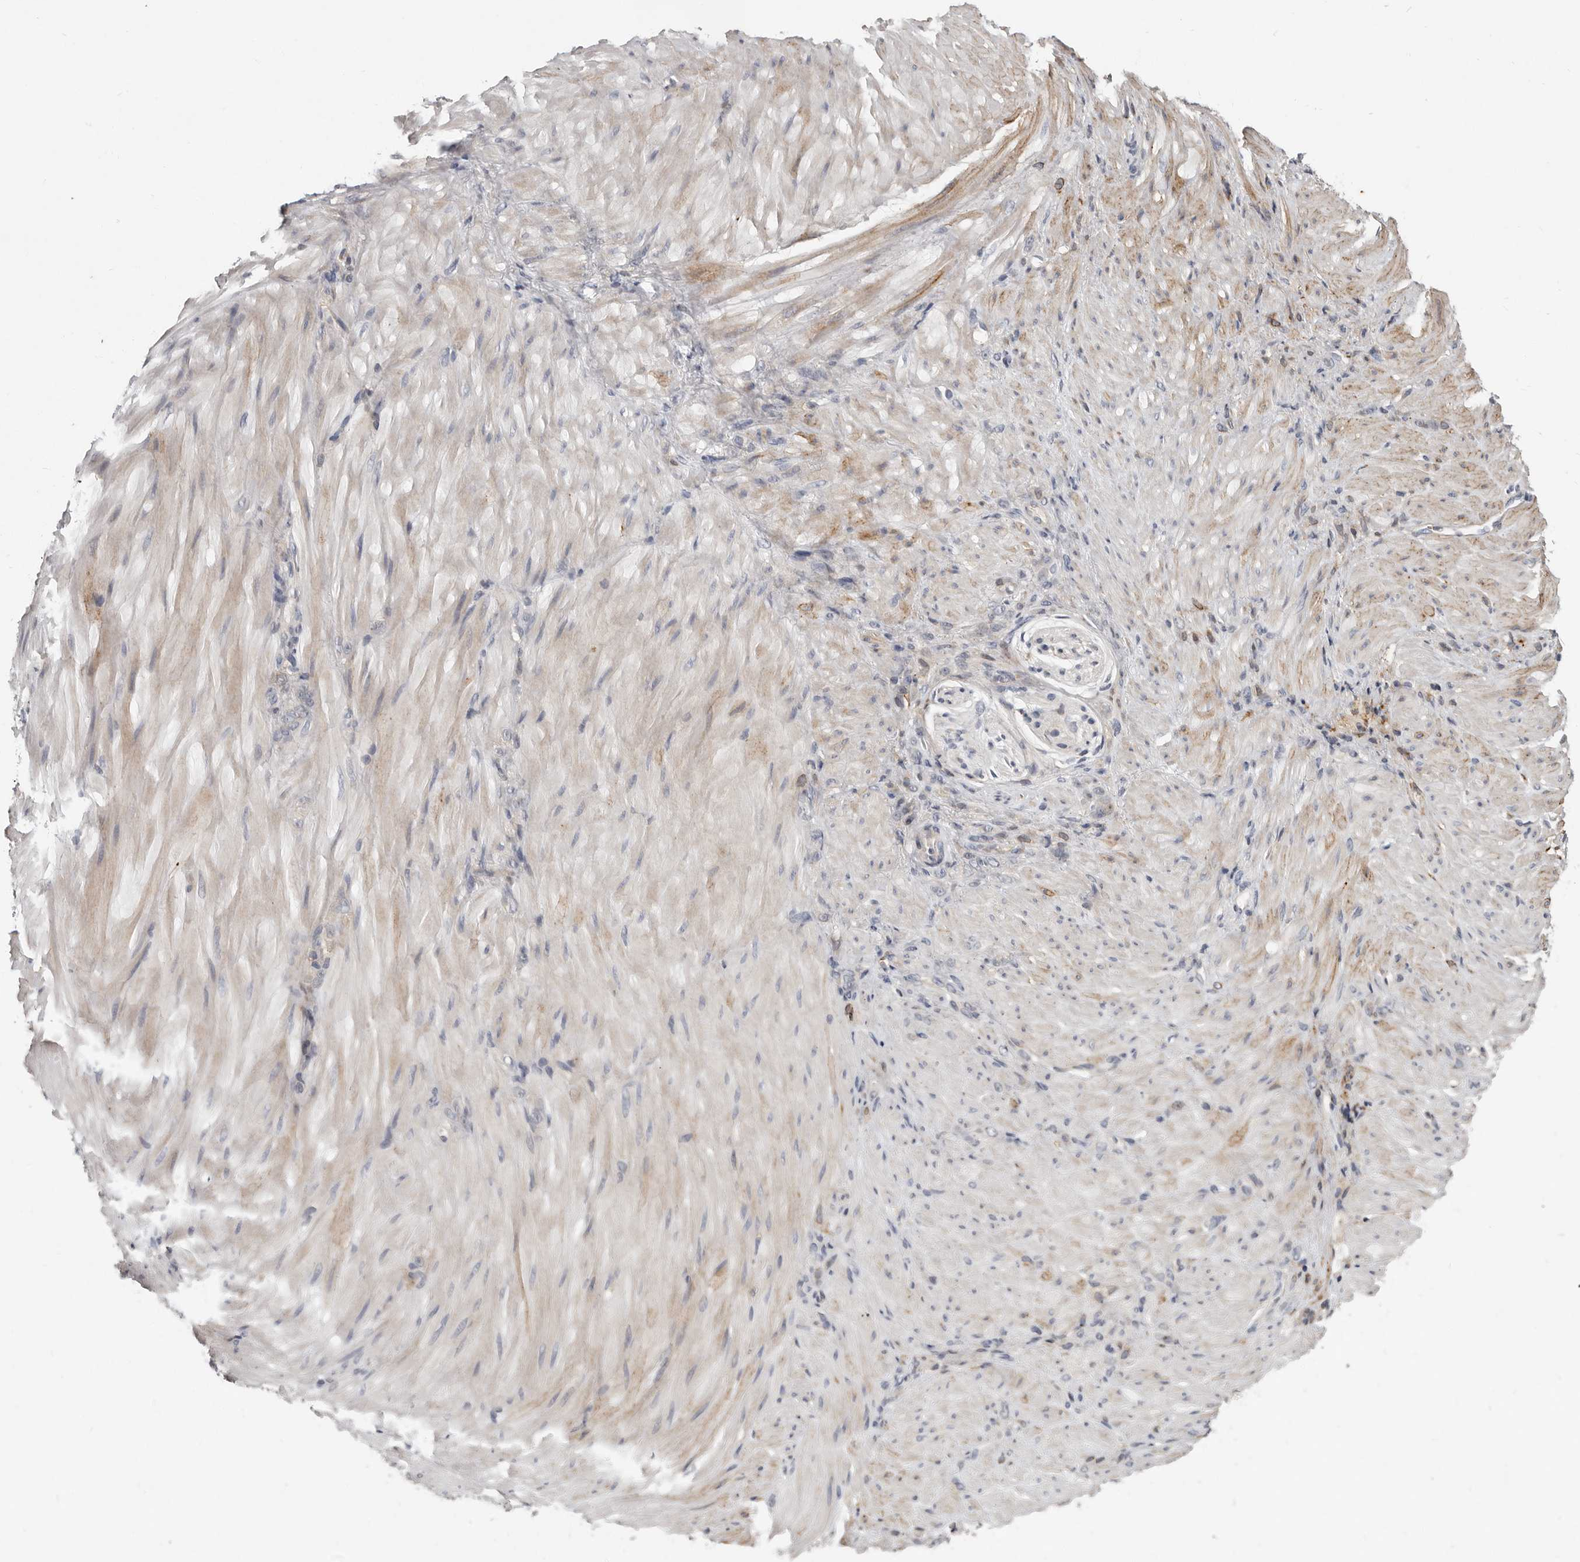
{"staining": {"intensity": "negative", "quantity": "none", "location": "none"}, "tissue": "stomach cancer", "cell_type": "Tumor cells", "image_type": "cancer", "snomed": [{"axis": "morphology", "description": "Normal tissue, NOS"}, {"axis": "morphology", "description": "Adenocarcinoma, NOS"}, {"axis": "topography", "description": "Stomach"}], "caption": "The image displays no staining of tumor cells in stomach adenocarcinoma.", "gene": "KIF26B", "patient": {"sex": "male", "age": 82}}